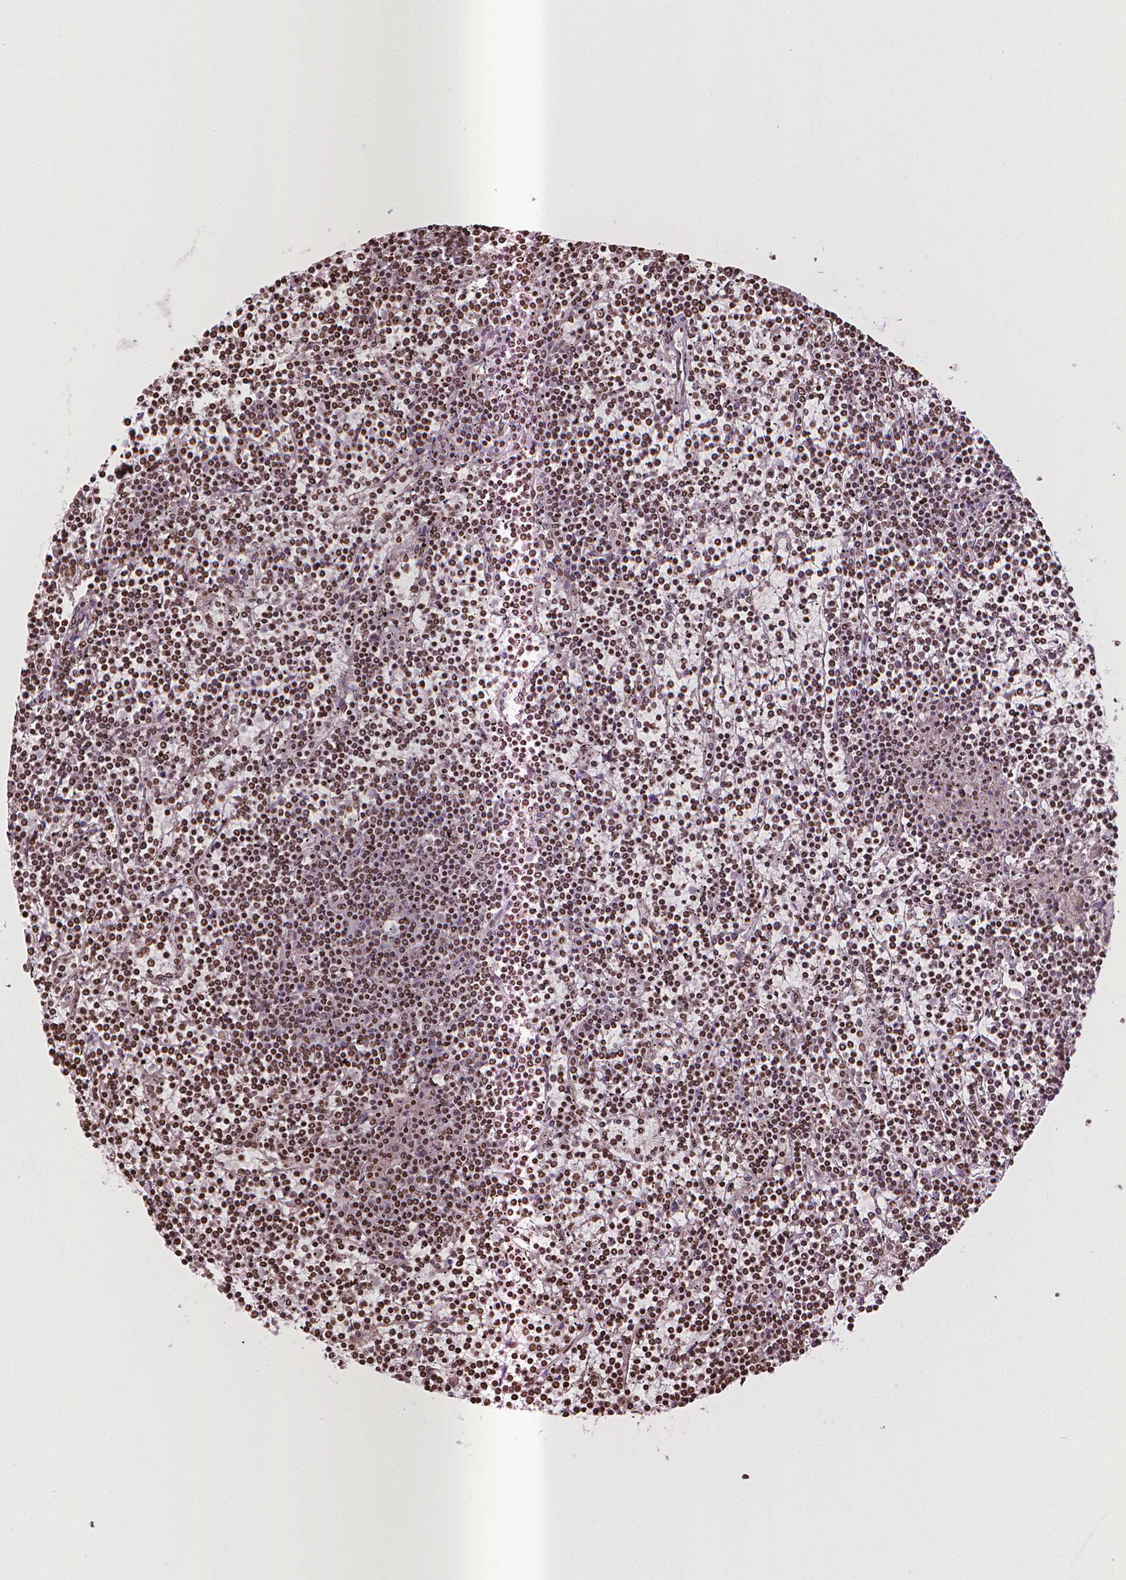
{"staining": {"intensity": "moderate", "quantity": "25%-75%", "location": "nuclear"}, "tissue": "lymphoma", "cell_type": "Tumor cells", "image_type": "cancer", "snomed": [{"axis": "morphology", "description": "Malignant lymphoma, non-Hodgkin's type, Low grade"}, {"axis": "topography", "description": "Spleen"}], "caption": "Low-grade malignant lymphoma, non-Hodgkin's type was stained to show a protein in brown. There is medium levels of moderate nuclear positivity in approximately 25%-75% of tumor cells.", "gene": "PIP4K2A", "patient": {"sex": "female", "age": 19}}